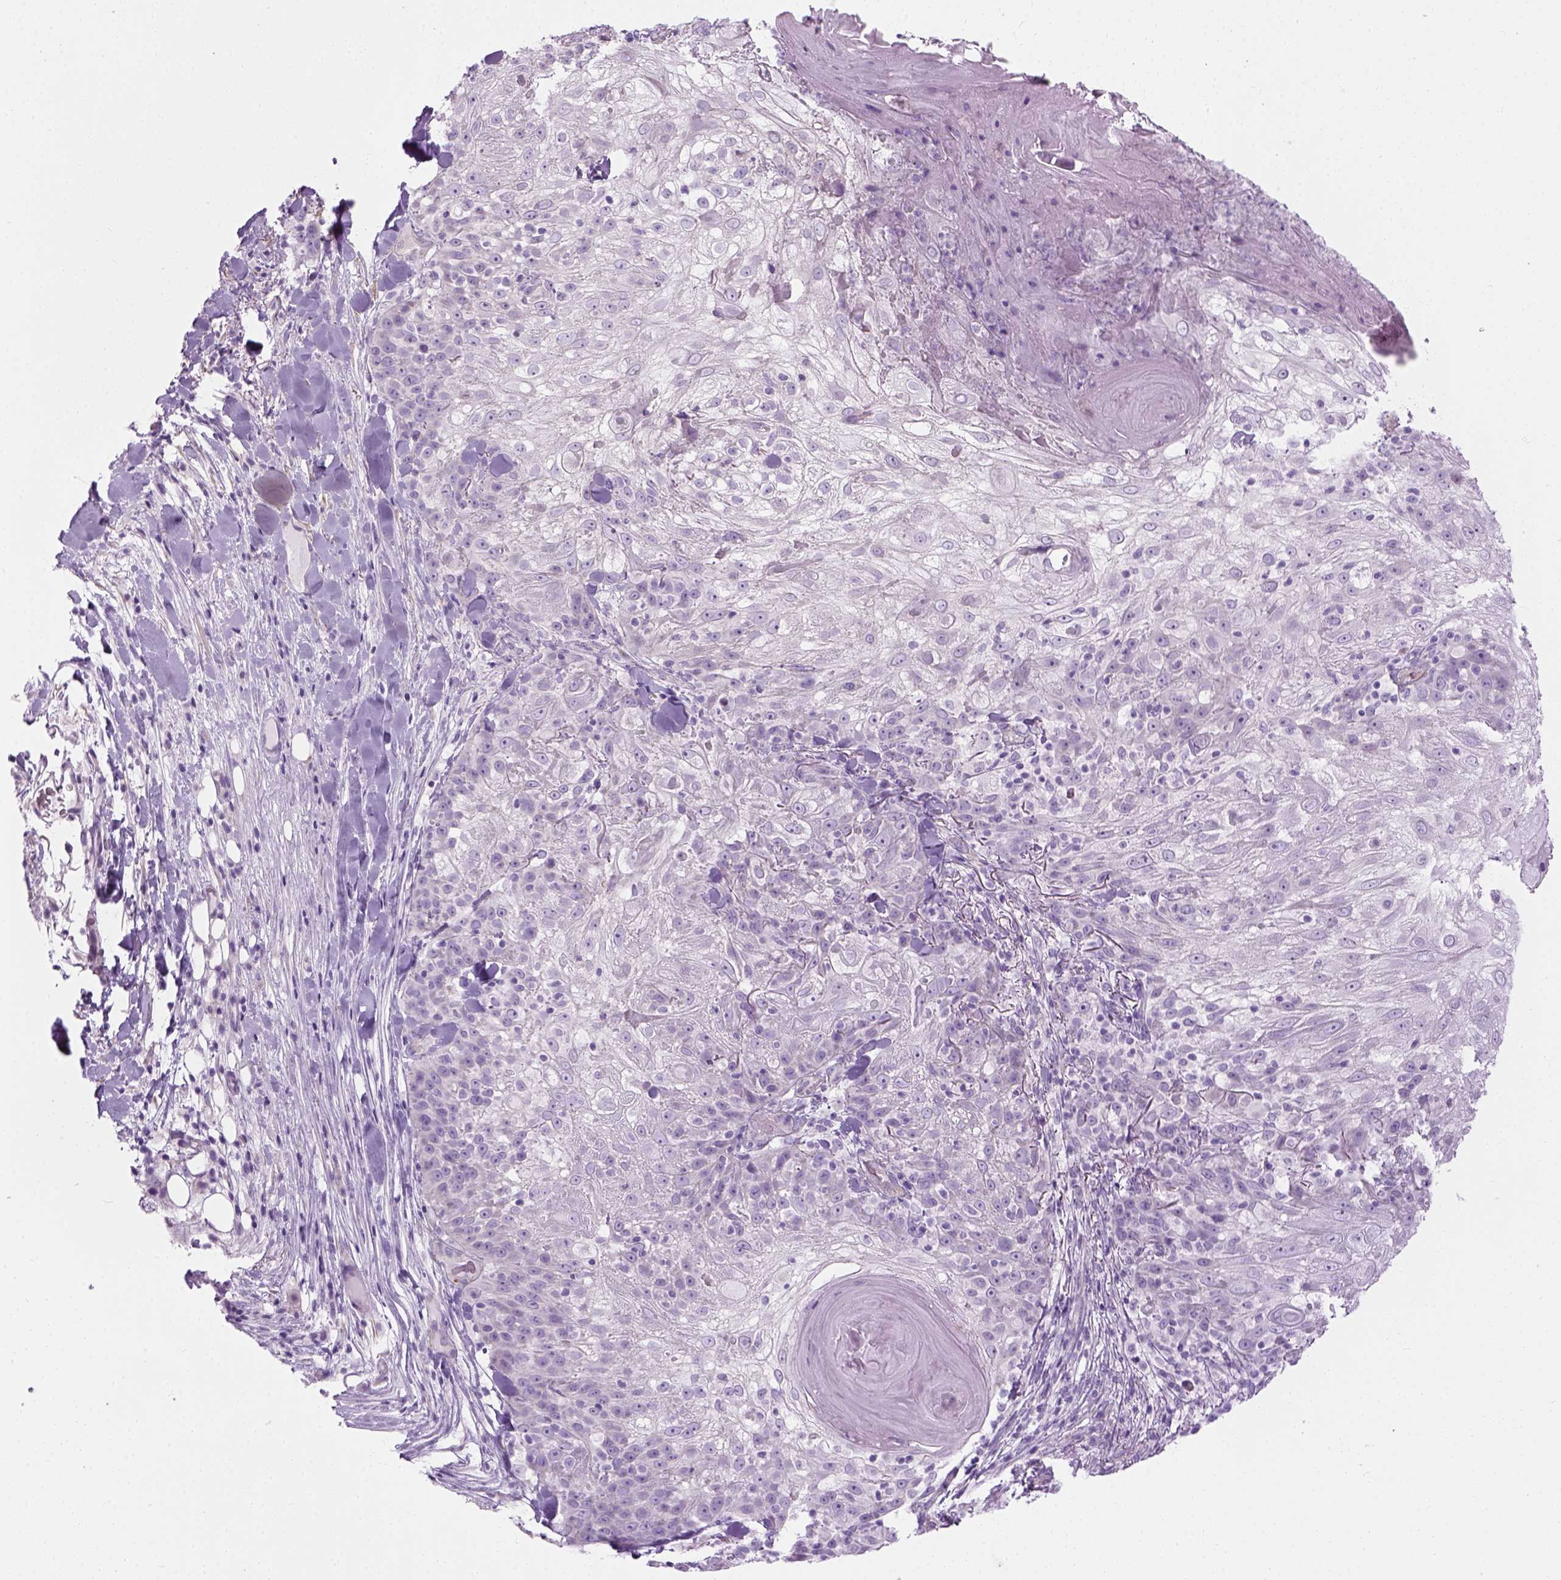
{"staining": {"intensity": "negative", "quantity": "none", "location": "none"}, "tissue": "skin cancer", "cell_type": "Tumor cells", "image_type": "cancer", "snomed": [{"axis": "morphology", "description": "Normal tissue, NOS"}, {"axis": "morphology", "description": "Squamous cell carcinoma, NOS"}, {"axis": "topography", "description": "Skin"}], "caption": "This image is of skin cancer stained with IHC to label a protein in brown with the nuclei are counter-stained blue. There is no positivity in tumor cells.", "gene": "CIBAR2", "patient": {"sex": "female", "age": 83}}